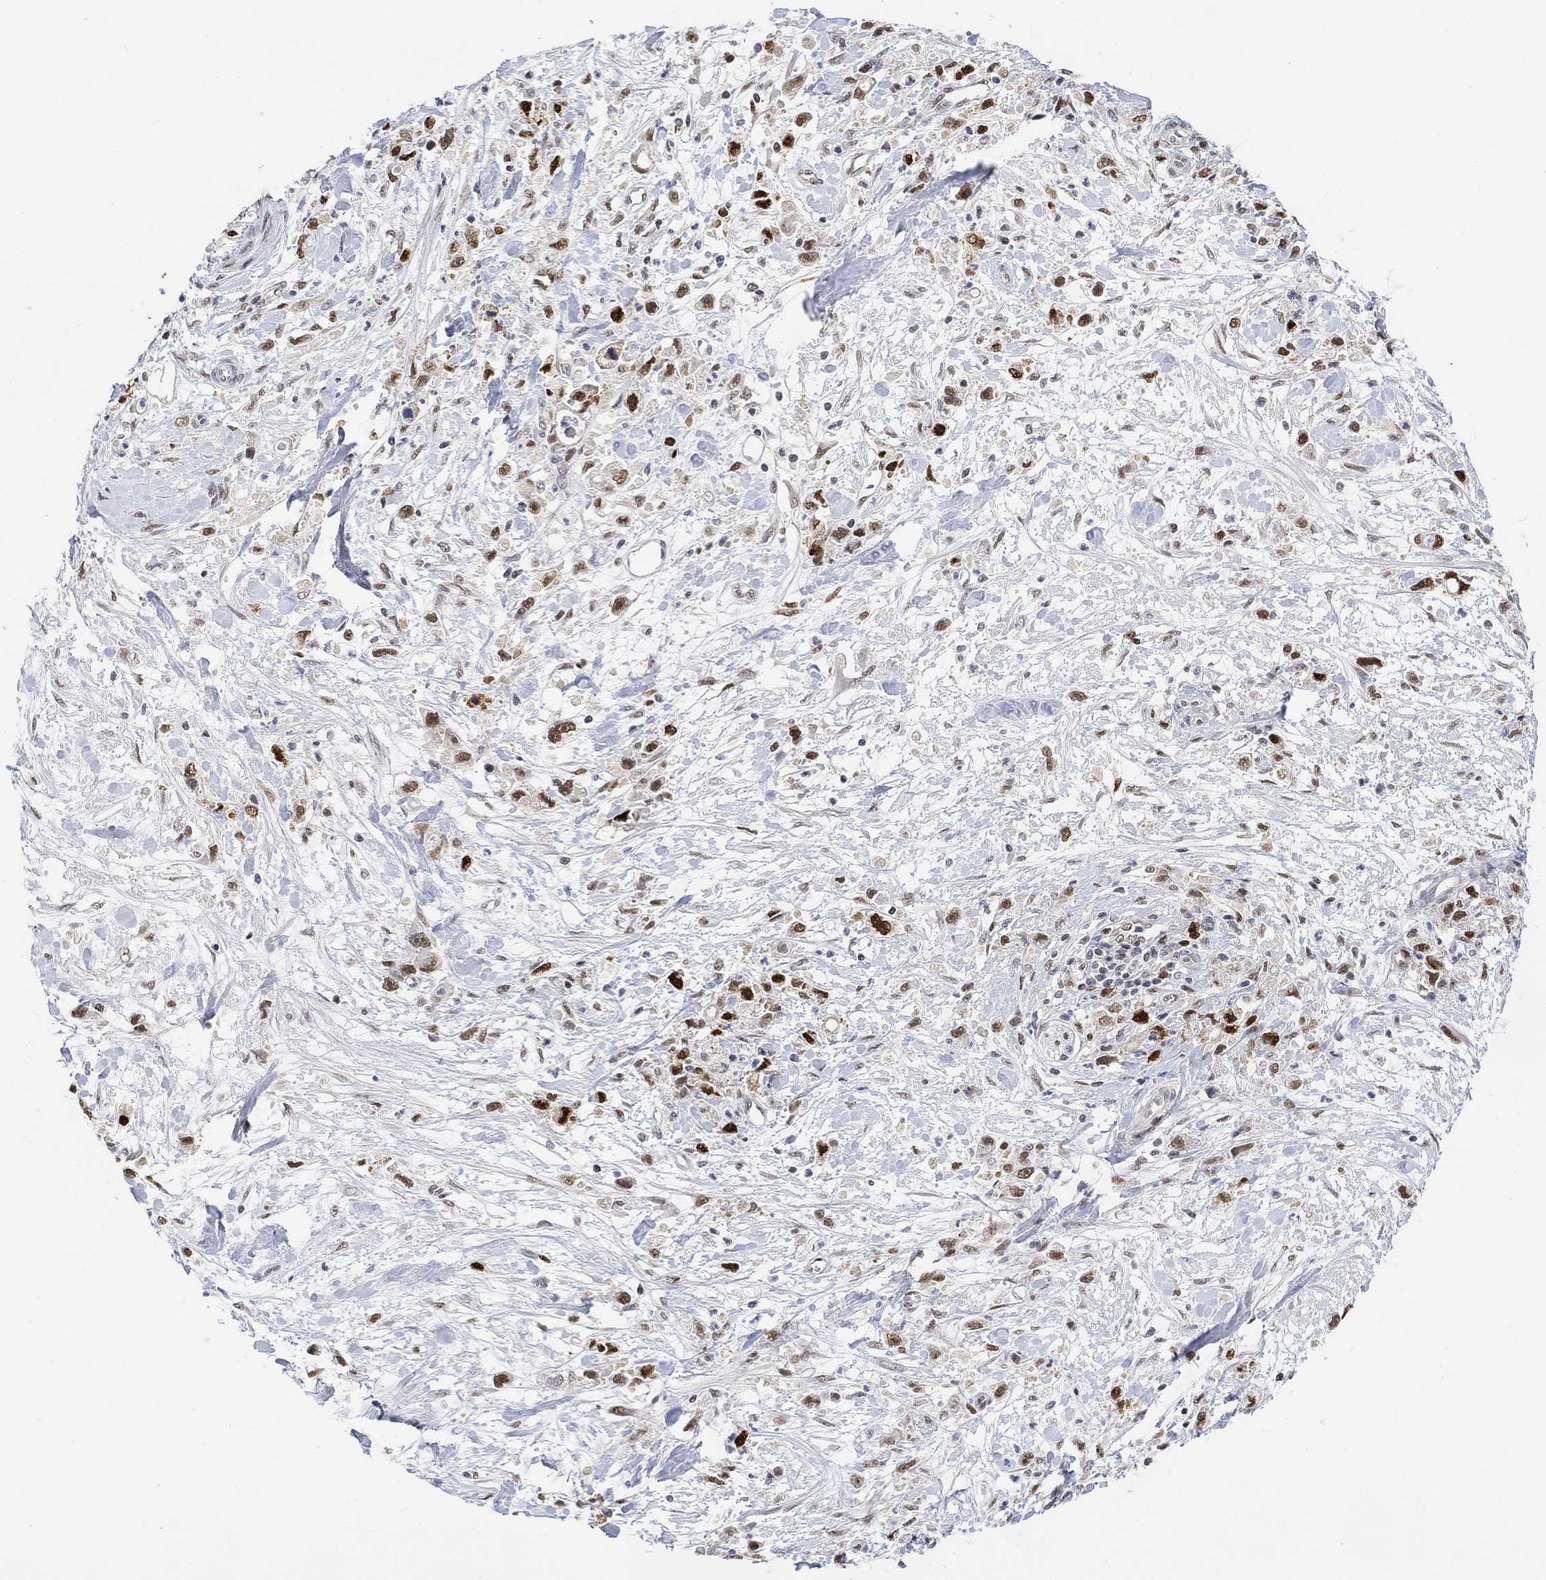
{"staining": {"intensity": "strong", "quantity": ">75%", "location": "nuclear"}, "tissue": "stomach cancer", "cell_type": "Tumor cells", "image_type": "cancer", "snomed": [{"axis": "morphology", "description": "Adenocarcinoma, NOS"}, {"axis": "topography", "description": "Stomach"}], "caption": "About >75% of tumor cells in human stomach cancer (adenocarcinoma) reveal strong nuclear protein staining as visualized by brown immunohistochemical staining.", "gene": "RAD54L2", "patient": {"sex": "female", "age": 59}}